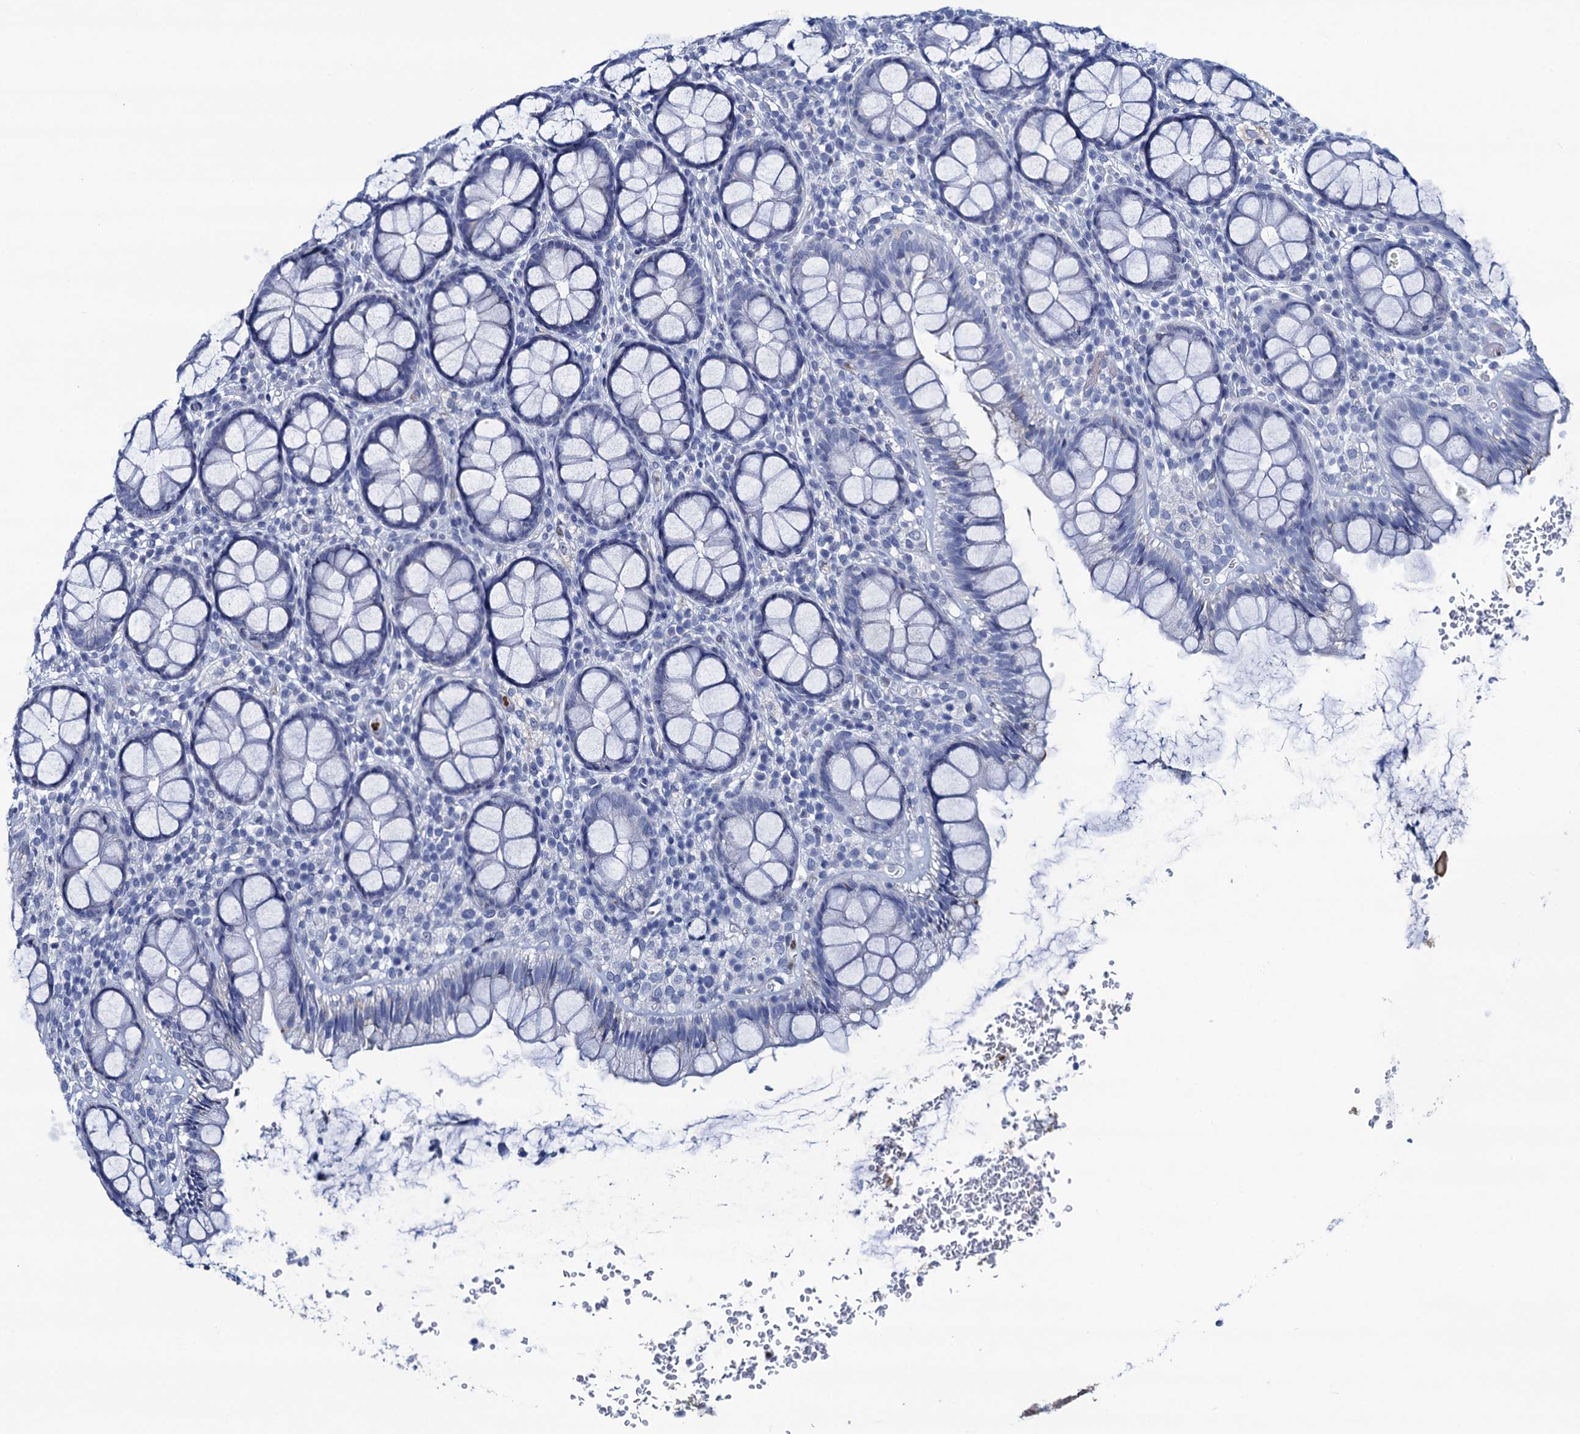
{"staining": {"intensity": "negative", "quantity": "none", "location": "none"}, "tissue": "rectum", "cell_type": "Glandular cells", "image_type": "normal", "snomed": [{"axis": "morphology", "description": "Normal tissue, NOS"}, {"axis": "topography", "description": "Rectum"}], "caption": "Immunohistochemistry histopathology image of normal rectum: rectum stained with DAB exhibits no significant protein positivity in glandular cells.", "gene": "RHCG", "patient": {"sex": "male", "age": 83}}